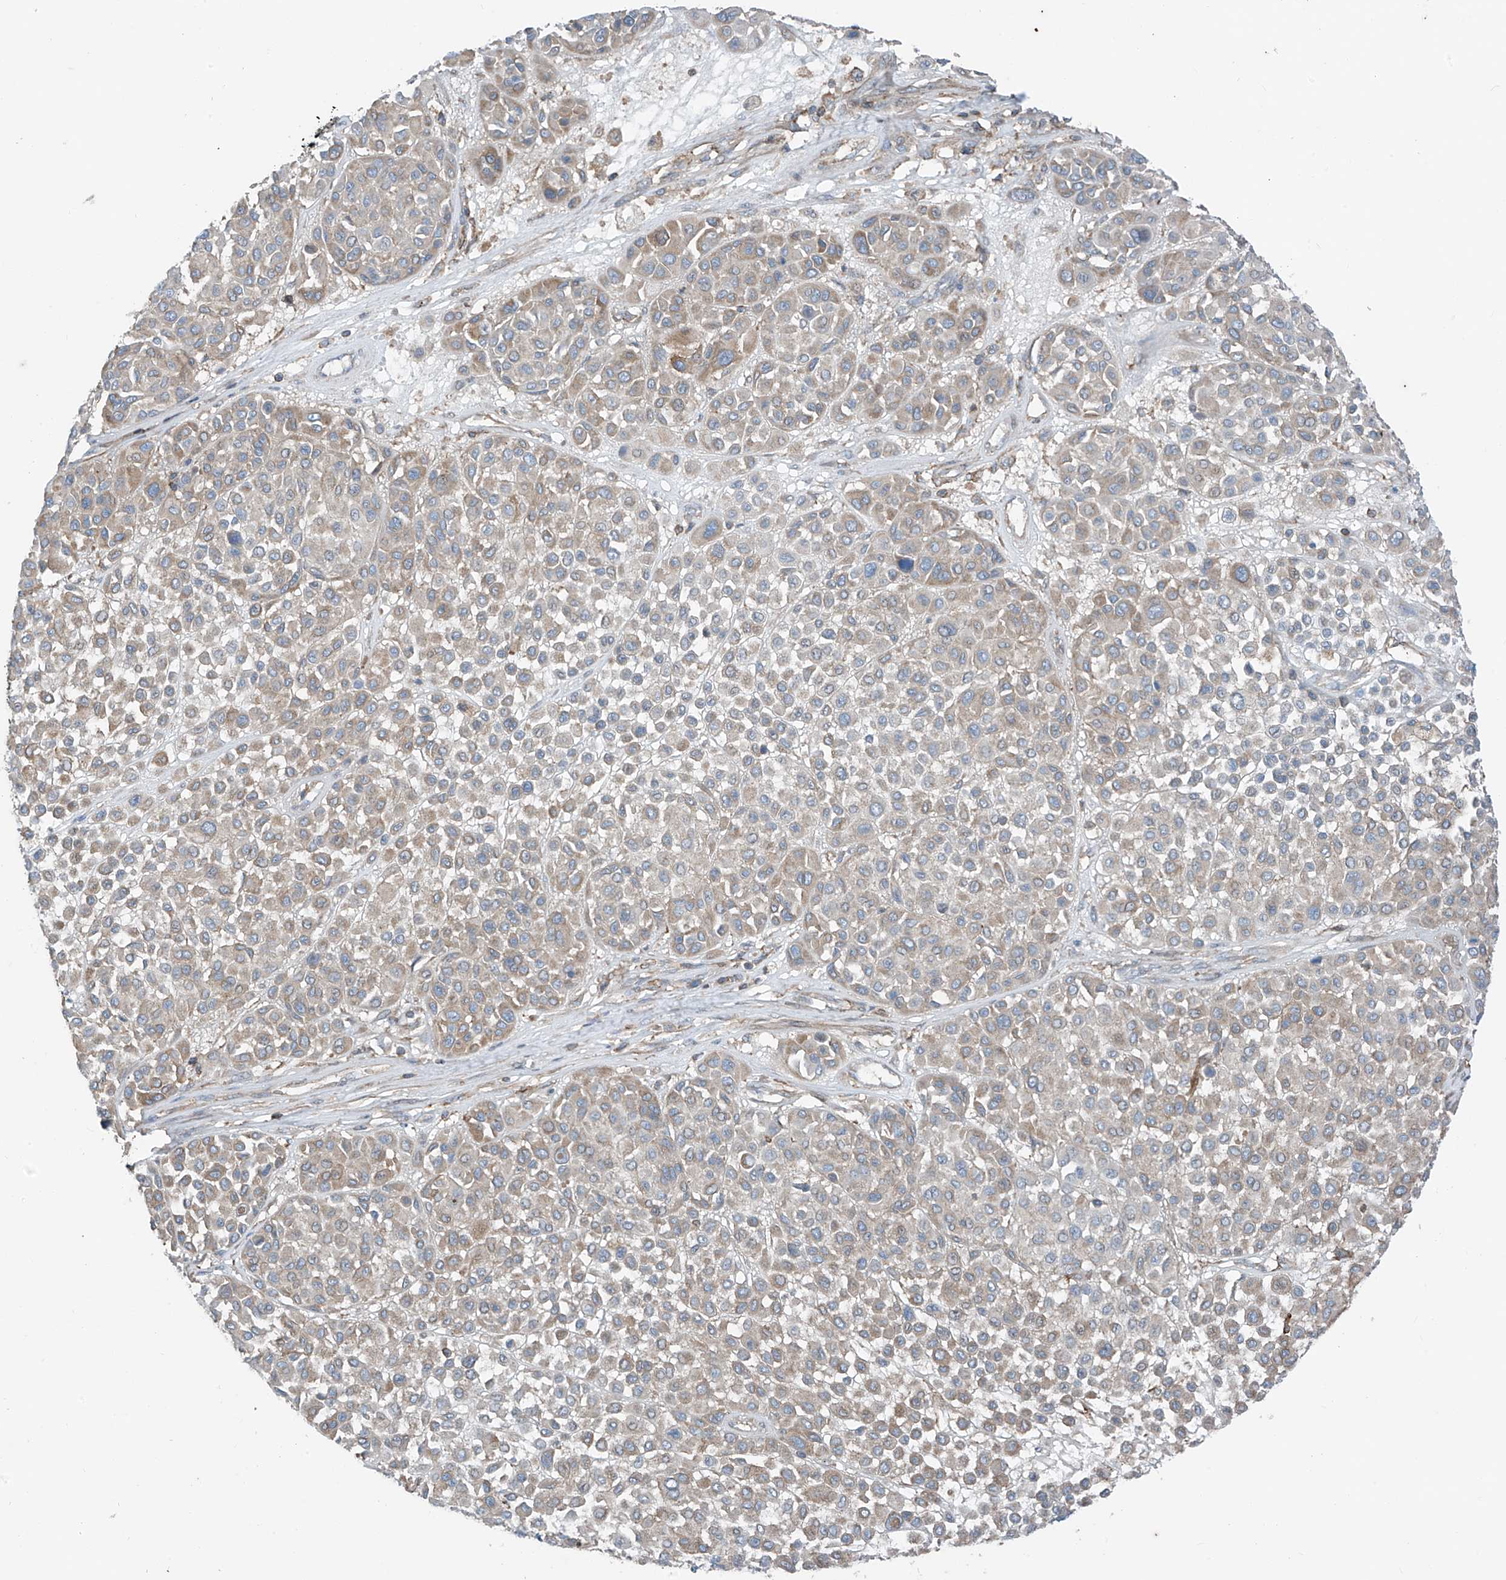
{"staining": {"intensity": "weak", "quantity": ">75%", "location": "cytoplasmic/membranous"}, "tissue": "melanoma", "cell_type": "Tumor cells", "image_type": "cancer", "snomed": [{"axis": "morphology", "description": "Malignant melanoma, Metastatic site"}, {"axis": "topography", "description": "Soft tissue"}], "caption": "An image of malignant melanoma (metastatic site) stained for a protein reveals weak cytoplasmic/membranous brown staining in tumor cells.", "gene": "SLC1A5", "patient": {"sex": "male", "age": 41}}